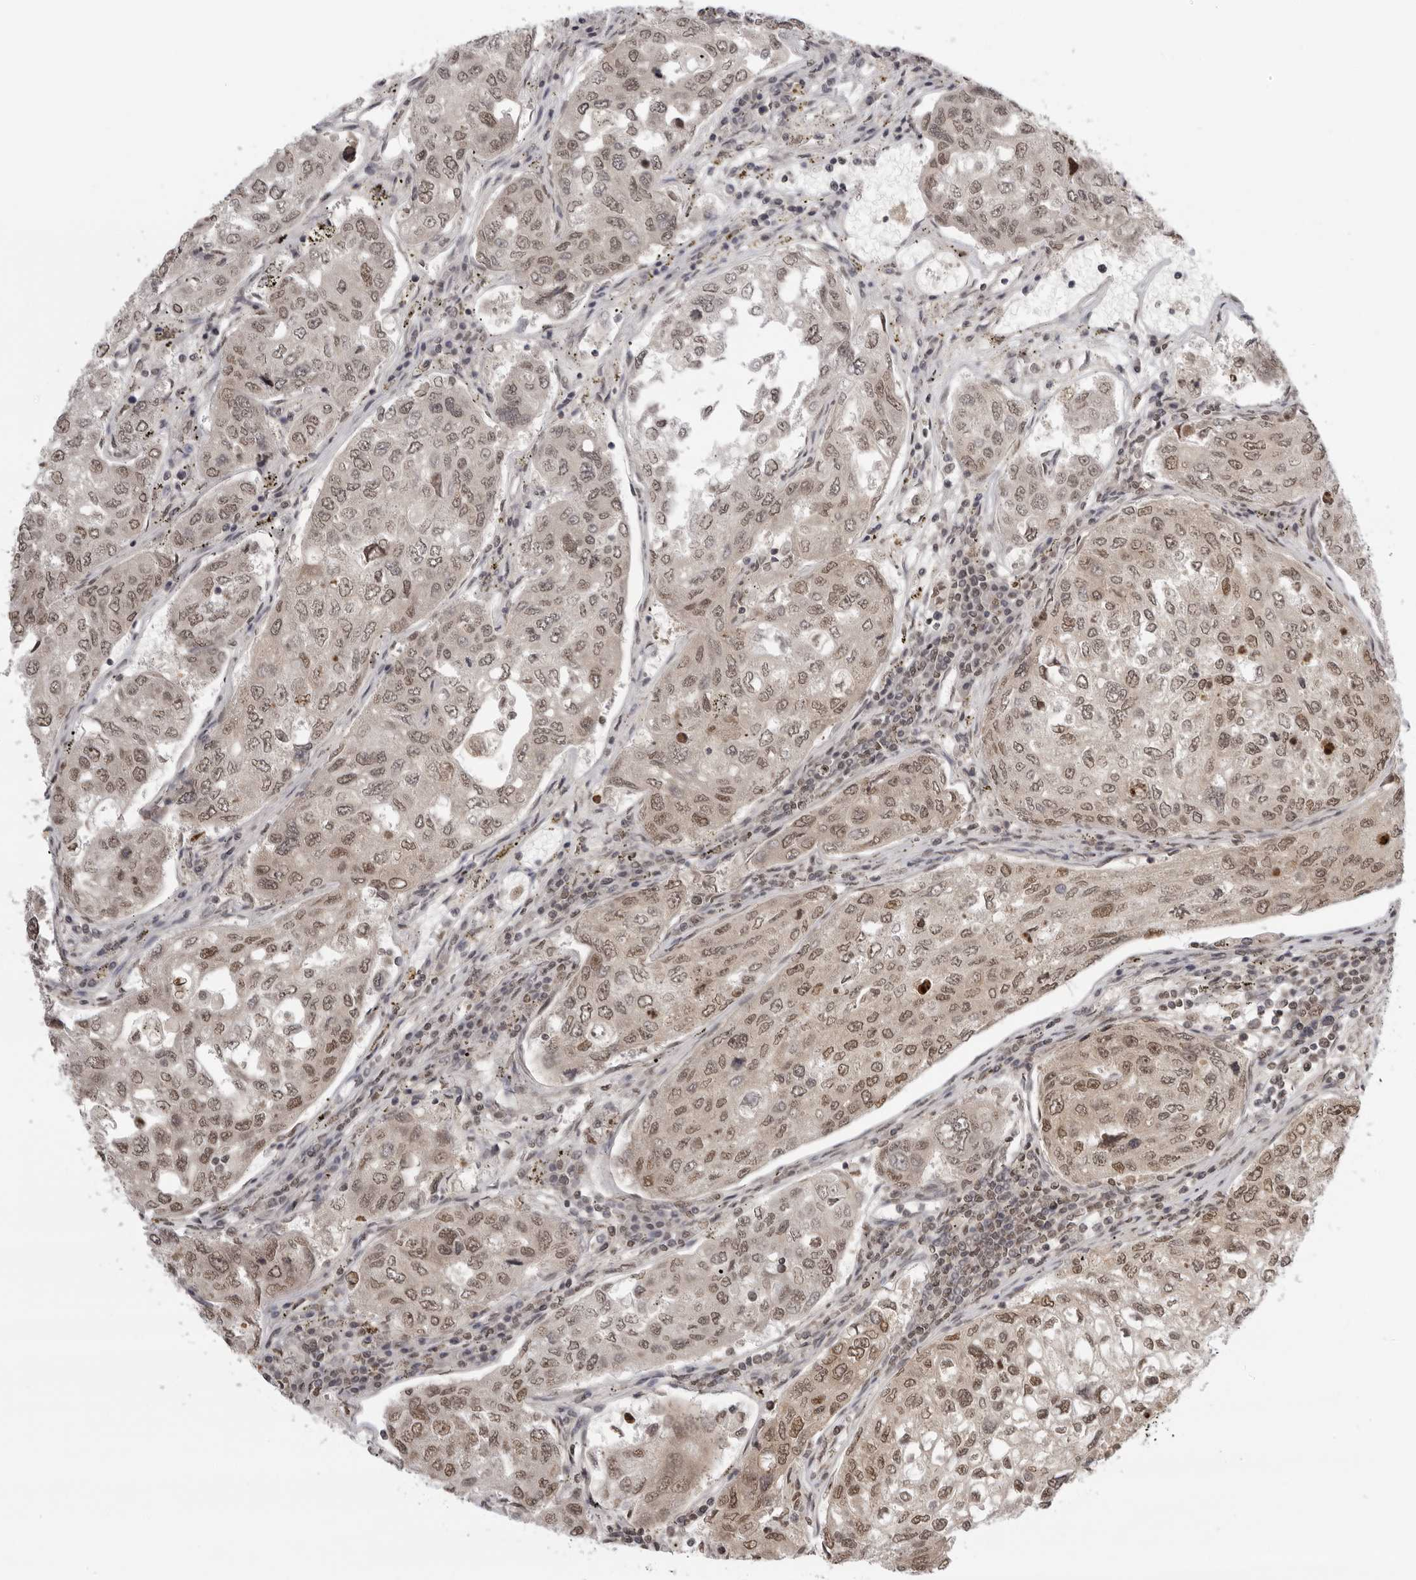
{"staining": {"intensity": "moderate", "quantity": ">75%", "location": "cytoplasmic/membranous,nuclear"}, "tissue": "urothelial cancer", "cell_type": "Tumor cells", "image_type": "cancer", "snomed": [{"axis": "morphology", "description": "Urothelial carcinoma, High grade"}, {"axis": "topography", "description": "Lymph node"}, {"axis": "topography", "description": "Urinary bladder"}], "caption": "Urothelial carcinoma (high-grade) stained for a protein (brown) displays moderate cytoplasmic/membranous and nuclear positive staining in approximately >75% of tumor cells.", "gene": "RPA2", "patient": {"sex": "male", "age": 51}}